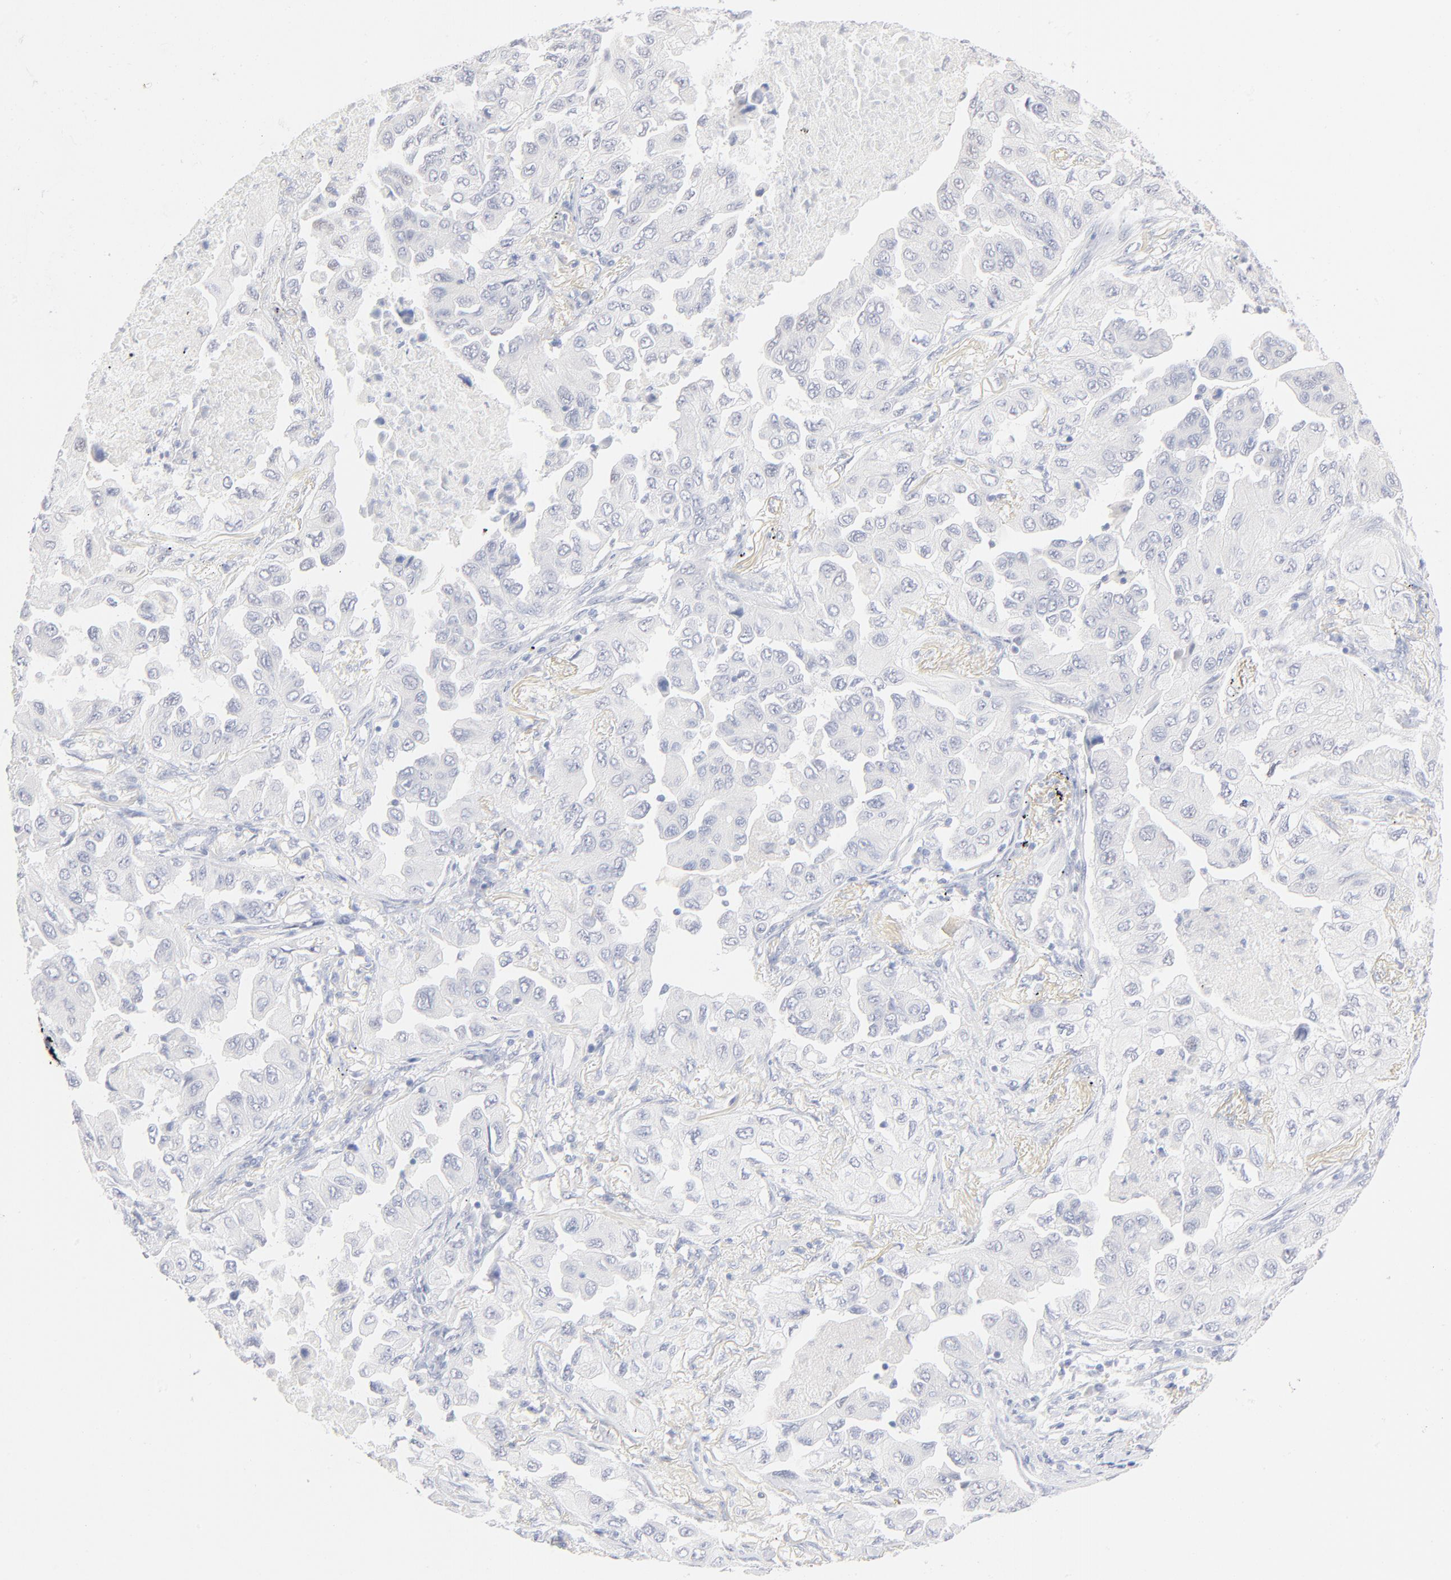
{"staining": {"intensity": "negative", "quantity": "none", "location": "none"}, "tissue": "lung cancer", "cell_type": "Tumor cells", "image_type": "cancer", "snomed": [{"axis": "morphology", "description": "Adenocarcinoma, NOS"}, {"axis": "topography", "description": "Lung"}], "caption": "Immunohistochemistry (IHC) photomicrograph of neoplastic tissue: human lung adenocarcinoma stained with DAB demonstrates no significant protein staining in tumor cells.", "gene": "ONECUT1", "patient": {"sex": "female", "age": 65}}